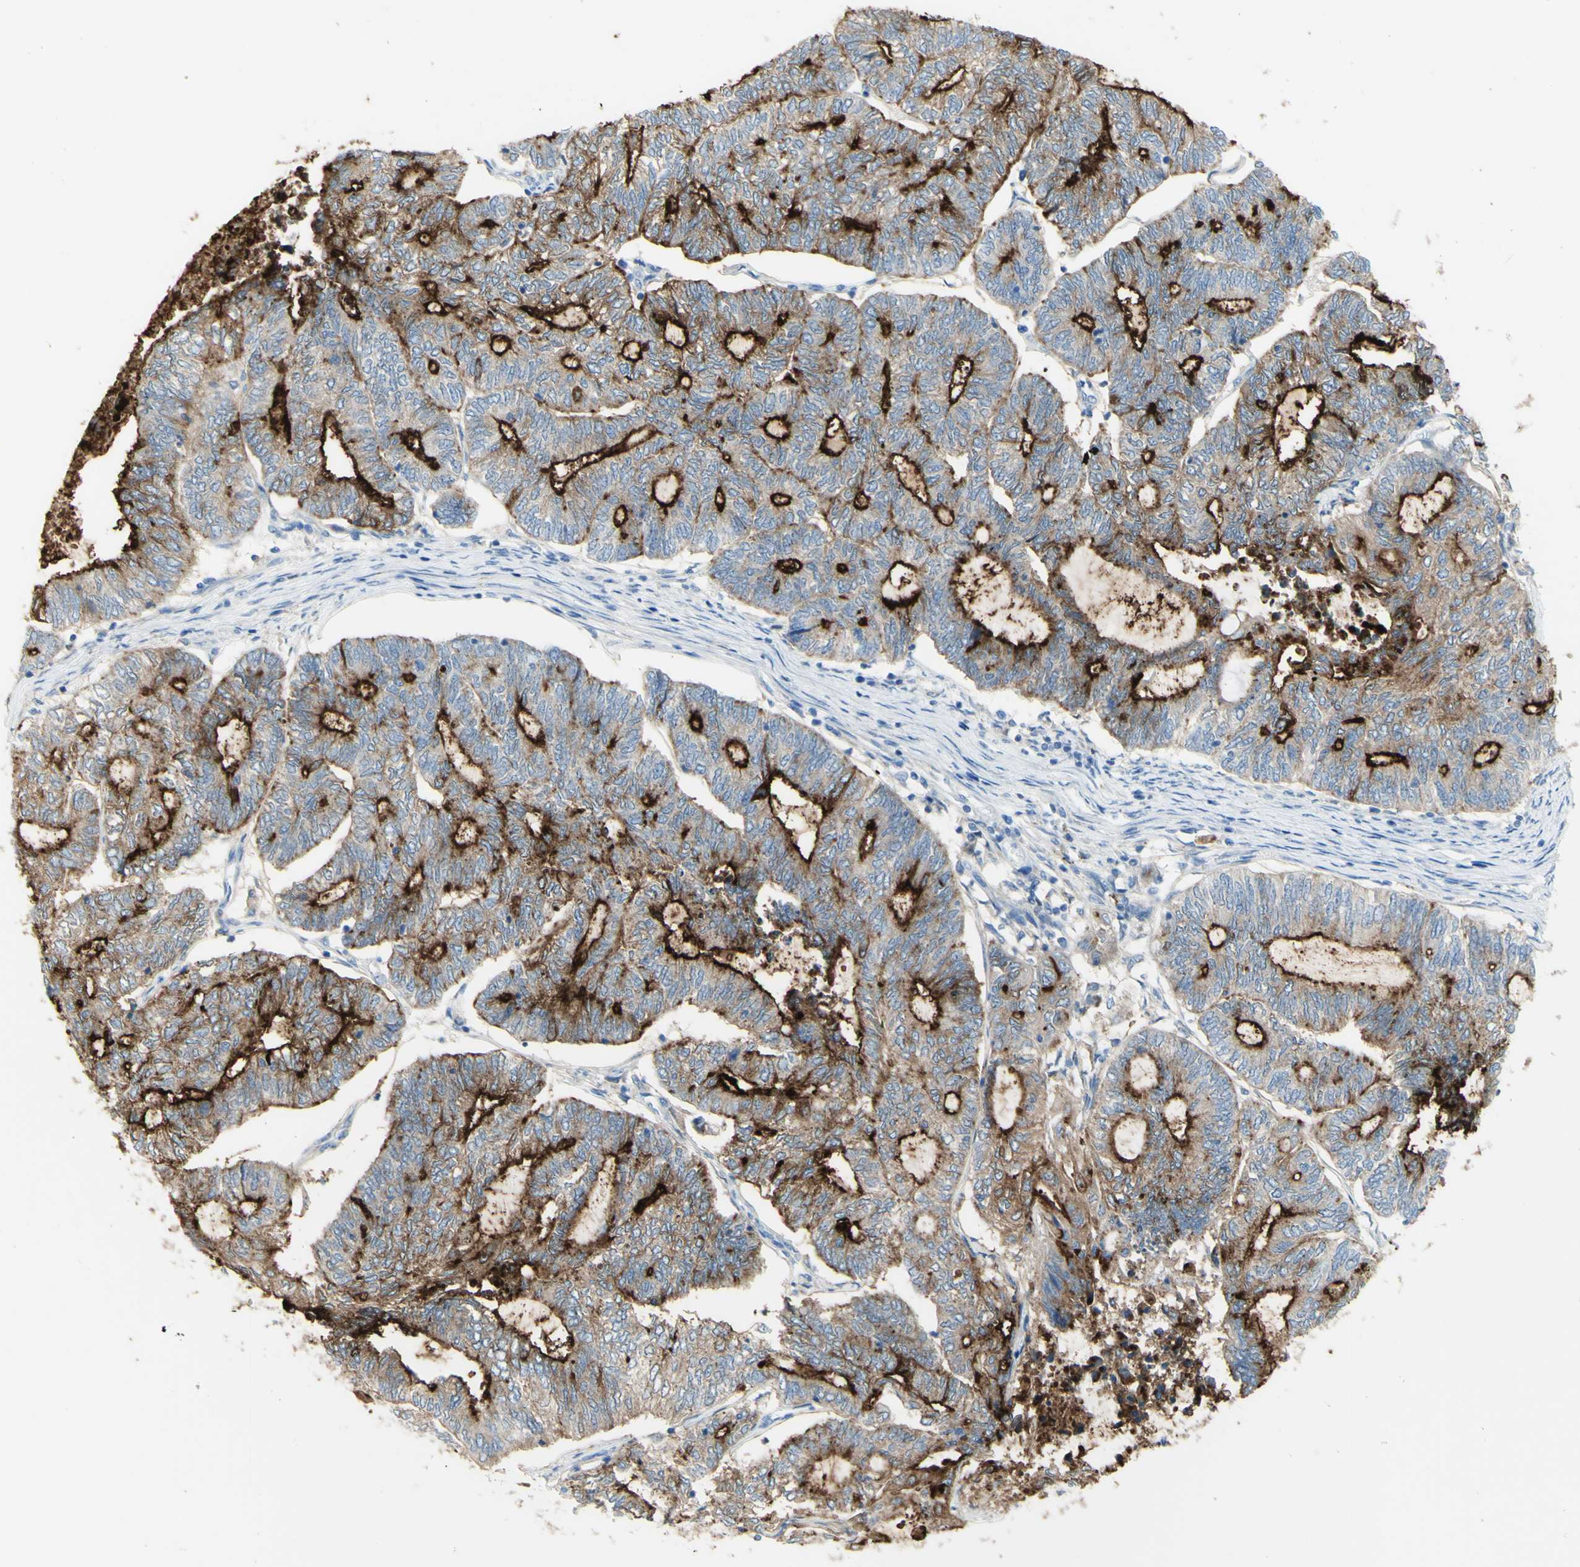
{"staining": {"intensity": "strong", "quantity": ">75%", "location": "cytoplasmic/membranous"}, "tissue": "endometrial cancer", "cell_type": "Tumor cells", "image_type": "cancer", "snomed": [{"axis": "morphology", "description": "Adenocarcinoma, NOS"}, {"axis": "topography", "description": "Uterus"}, {"axis": "topography", "description": "Endometrium"}], "caption": "Endometrial adenocarcinoma tissue displays strong cytoplasmic/membranous expression in approximately >75% of tumor cells, visualized by immunohistochemistry. The staining was performed using DAB to visualize the protein expression in brown, while the nuclei were stained in blue with hematoxylin (Magnification: 20x).", "gene": "TSPAN1", "patient": {"sex": "female", "age": 70}}